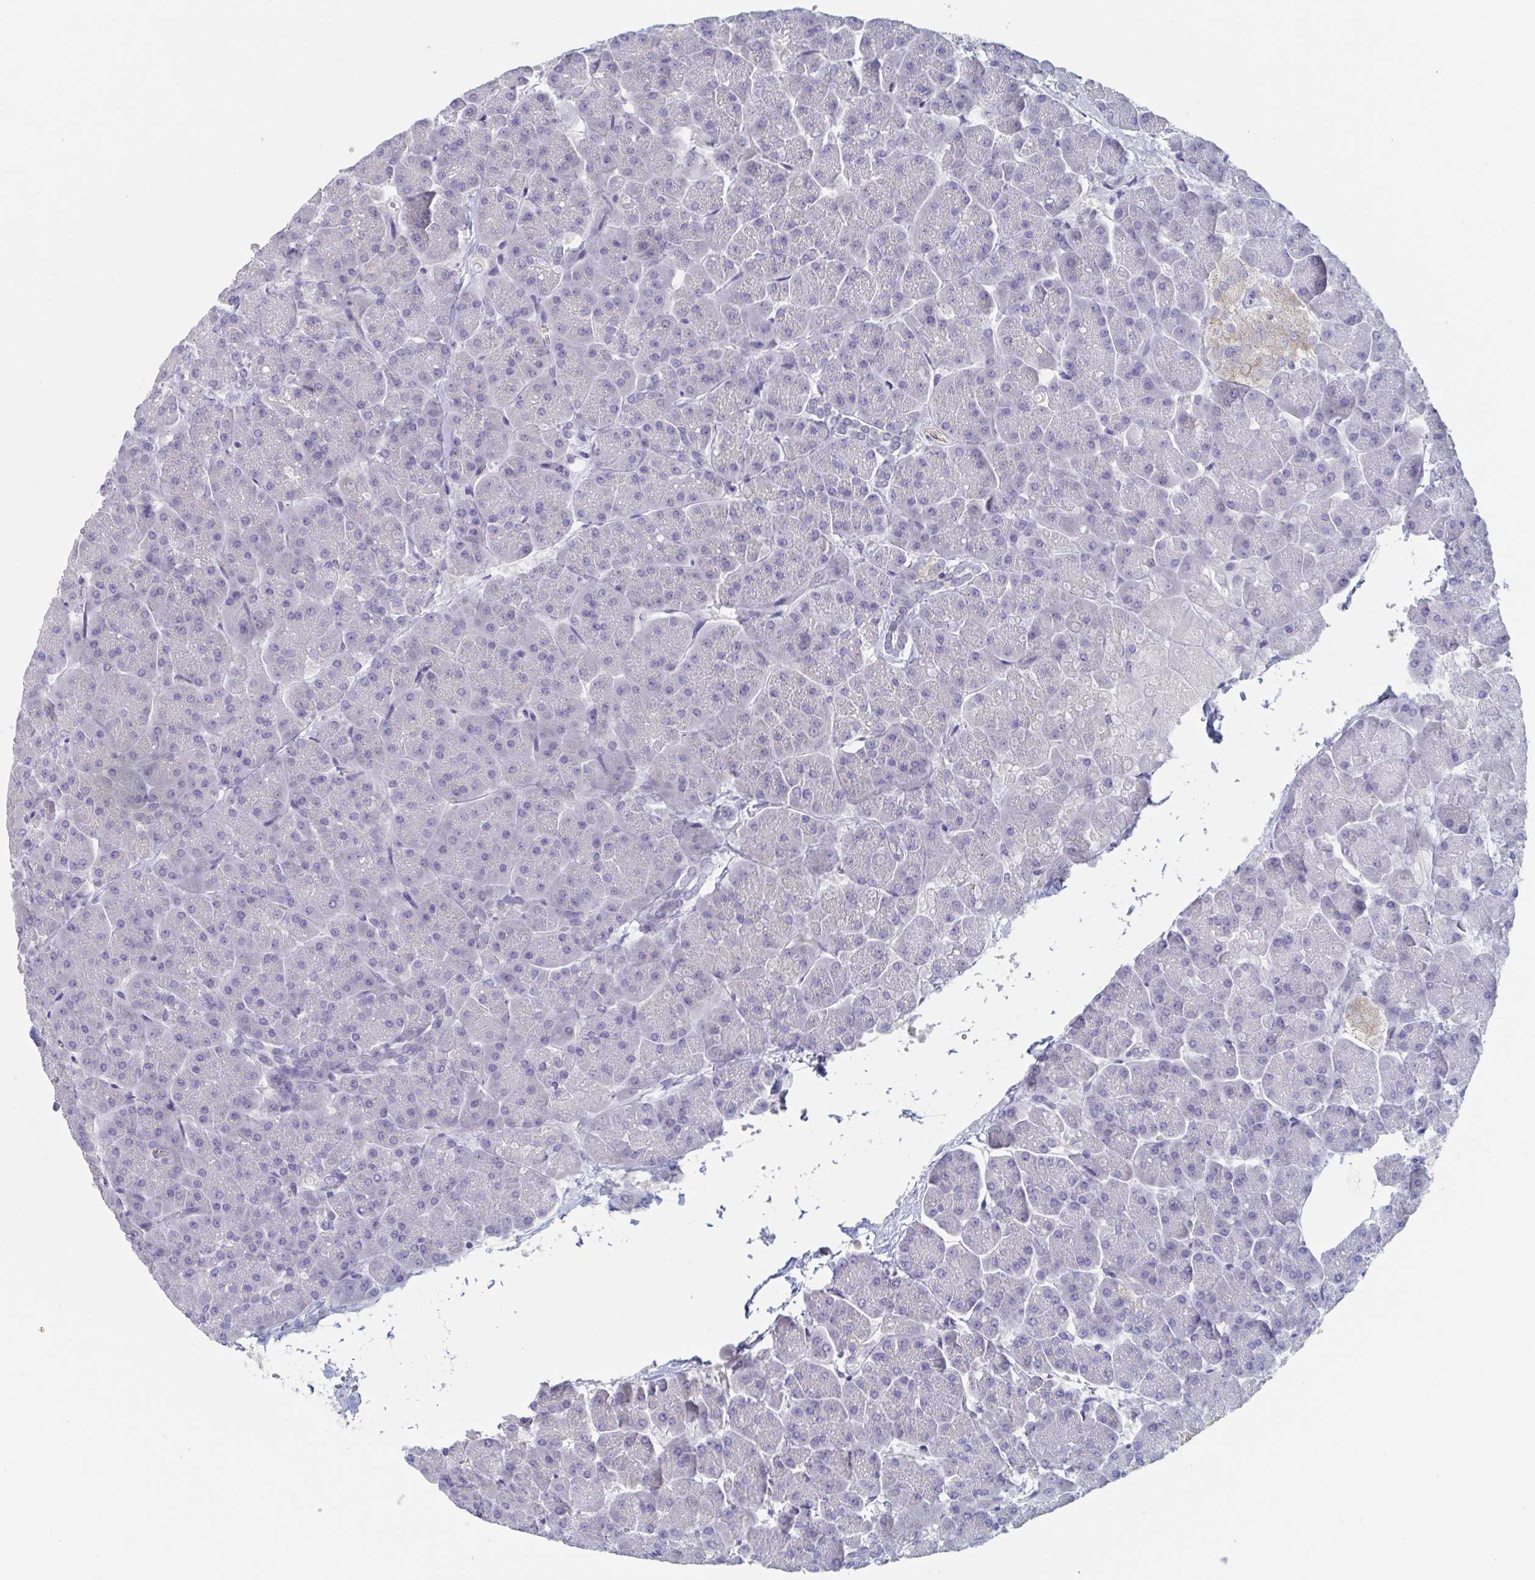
{"staining": {"intensity": "negative", "quantity": "none", "location": "none"}, "tissue": "pancreas", "cell_type": "Exocrine glandular cells", "image_type": "normal", "snomed": [{"axis": "morphology", "description": "Normal tissue, NOS"}, {"axis": "topography", "description": "Pancreas"}, {"axis": "topography", "description": "Peripheral nerve tissue"}], "caption": "The histopathology image exhibits no significant positivity in exocrine glandular cells of pancreas.", "gene": "ABHD16A", "patient": {"sex": "male", "age": 54}}